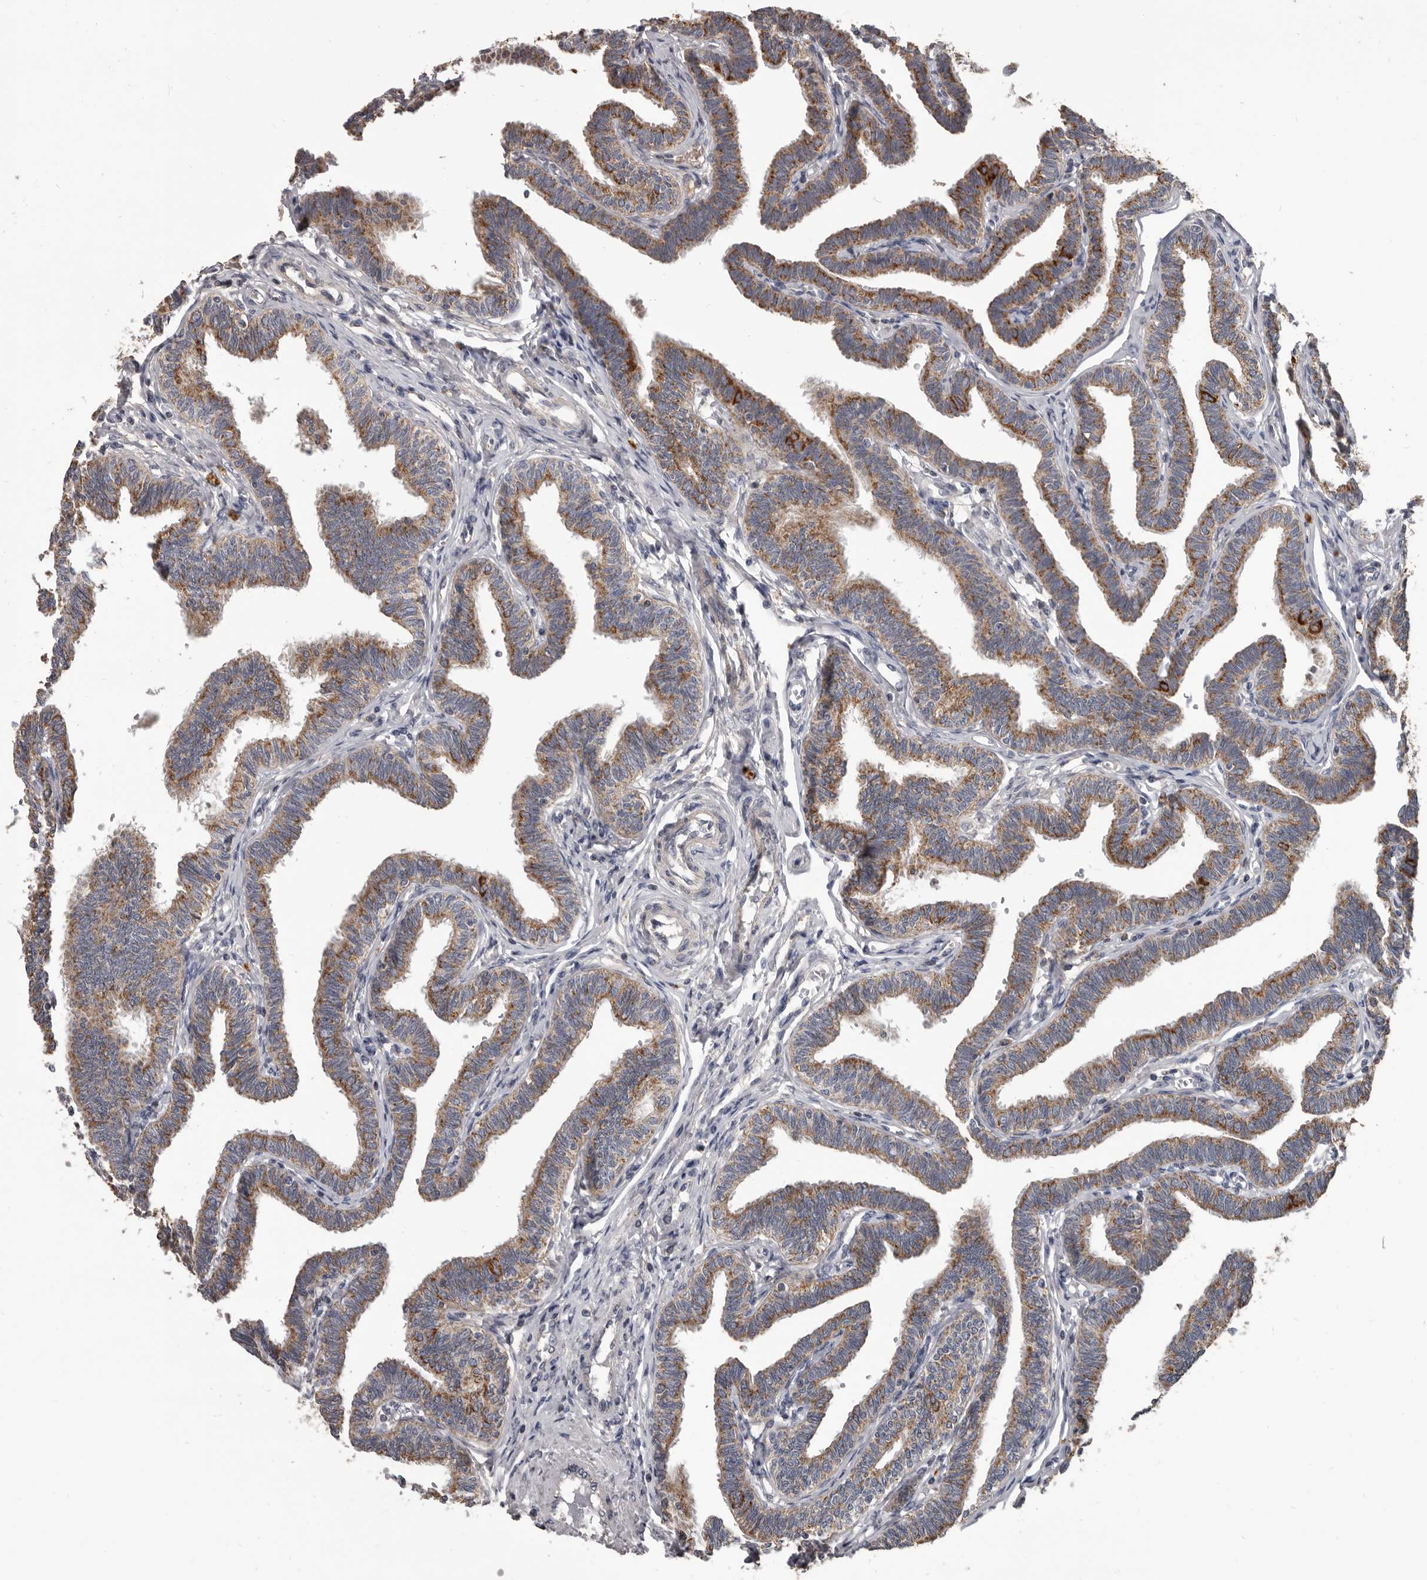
{"staining": {"intensity": "strong", "quantity": ">75%", "location": "cytoplasmic/membranous"}, "tissue": "fallopian tube", "cell_type": "Glandular cells", "image_type": "normal", "snomed": [{"axis": "morphology", "description": "Normal tissue, NOS"}, {"axis": "topography", "description": "Fallopian tube"}, {"axis": "topography", "description": "Ovary"}], "caption": "Strong cytoplasmic/membranous protein expression is seen in about >75% of glandular cells in fallopian tube.", "gene": "ALDH5A1", "patient": {"sex": "female", "age": 23}}